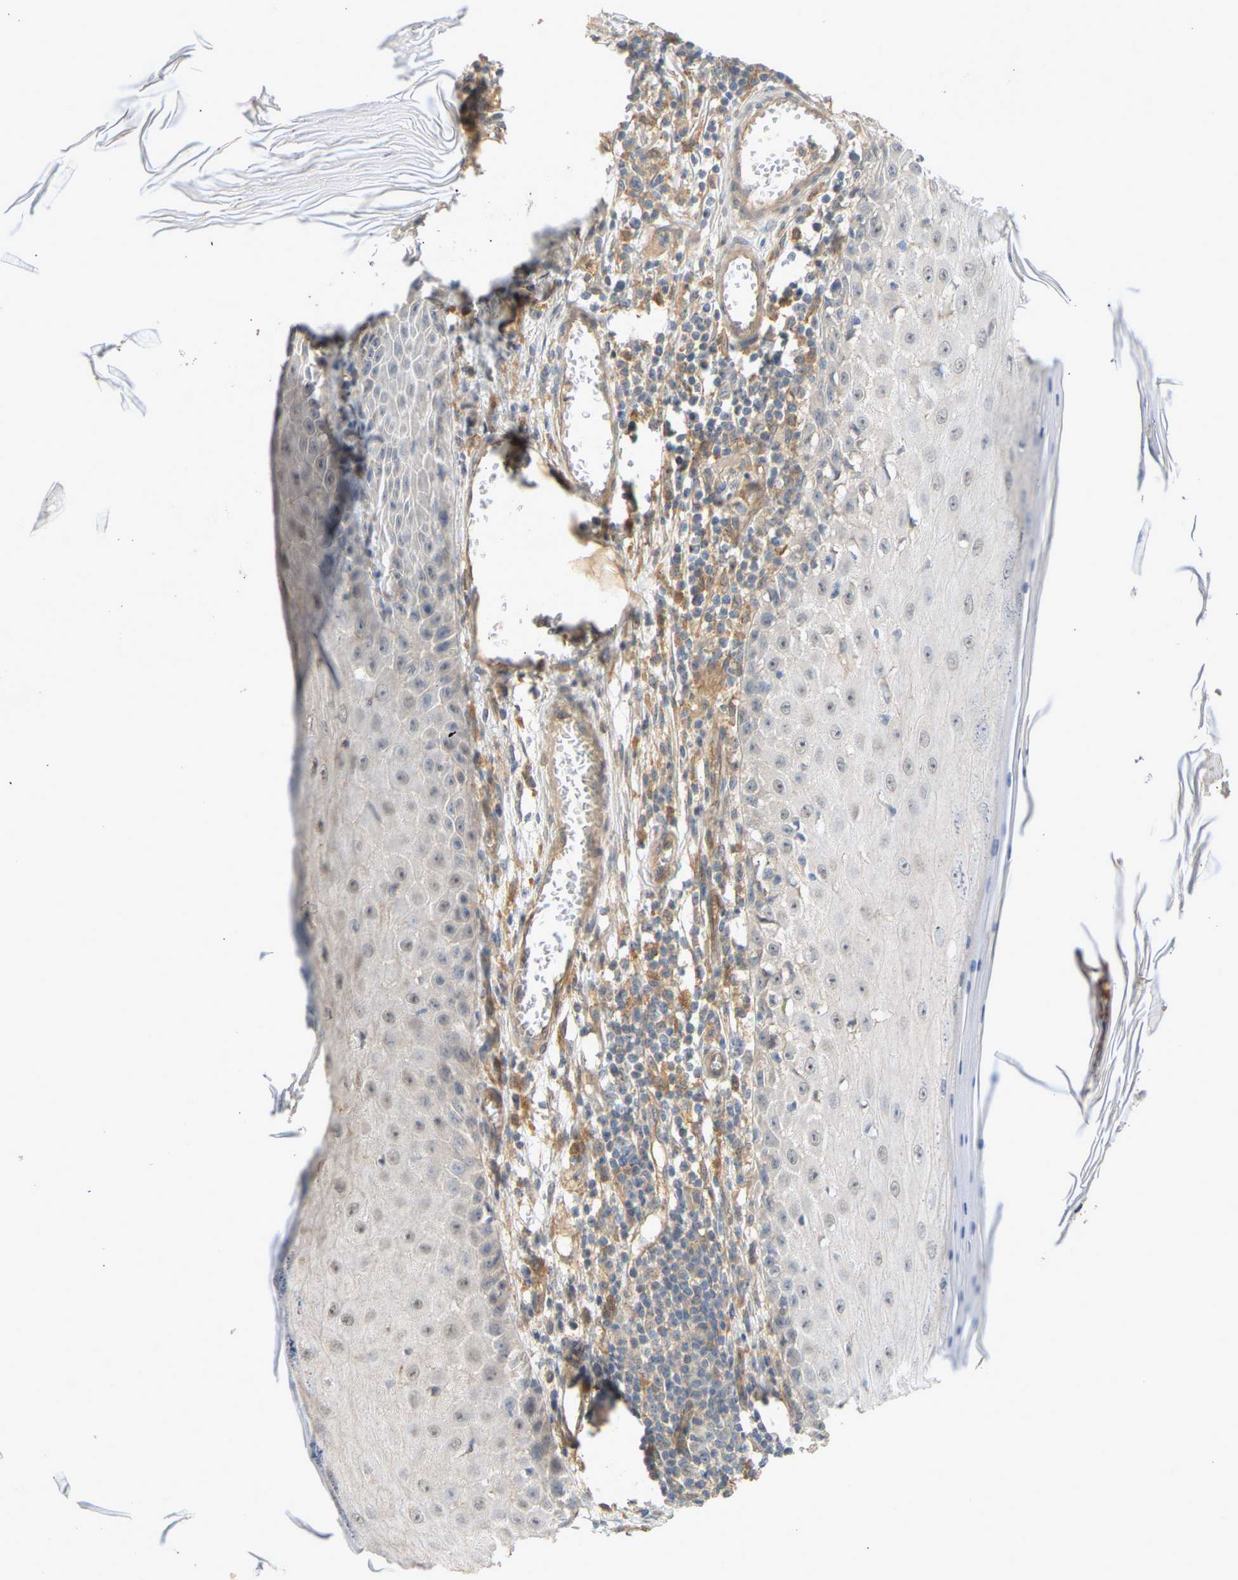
{"staining": {"intensity": "negative", "quantity": "none", "location": "none"}, "tissue": "skin cancer", "cell_type": "Tumor cells", "image_type": "cancer", "snomed": [{"axis": "morphology", "description": "Squamous cell carcinoma, NOS"}, {"axis": "topography", "description": "Skin"}], "caption": "Tumor cells show no significant staining in squamous cell carcinoma (skin).", "gene": "RGL1", "patient": {"sex": "female", "age": 73}}